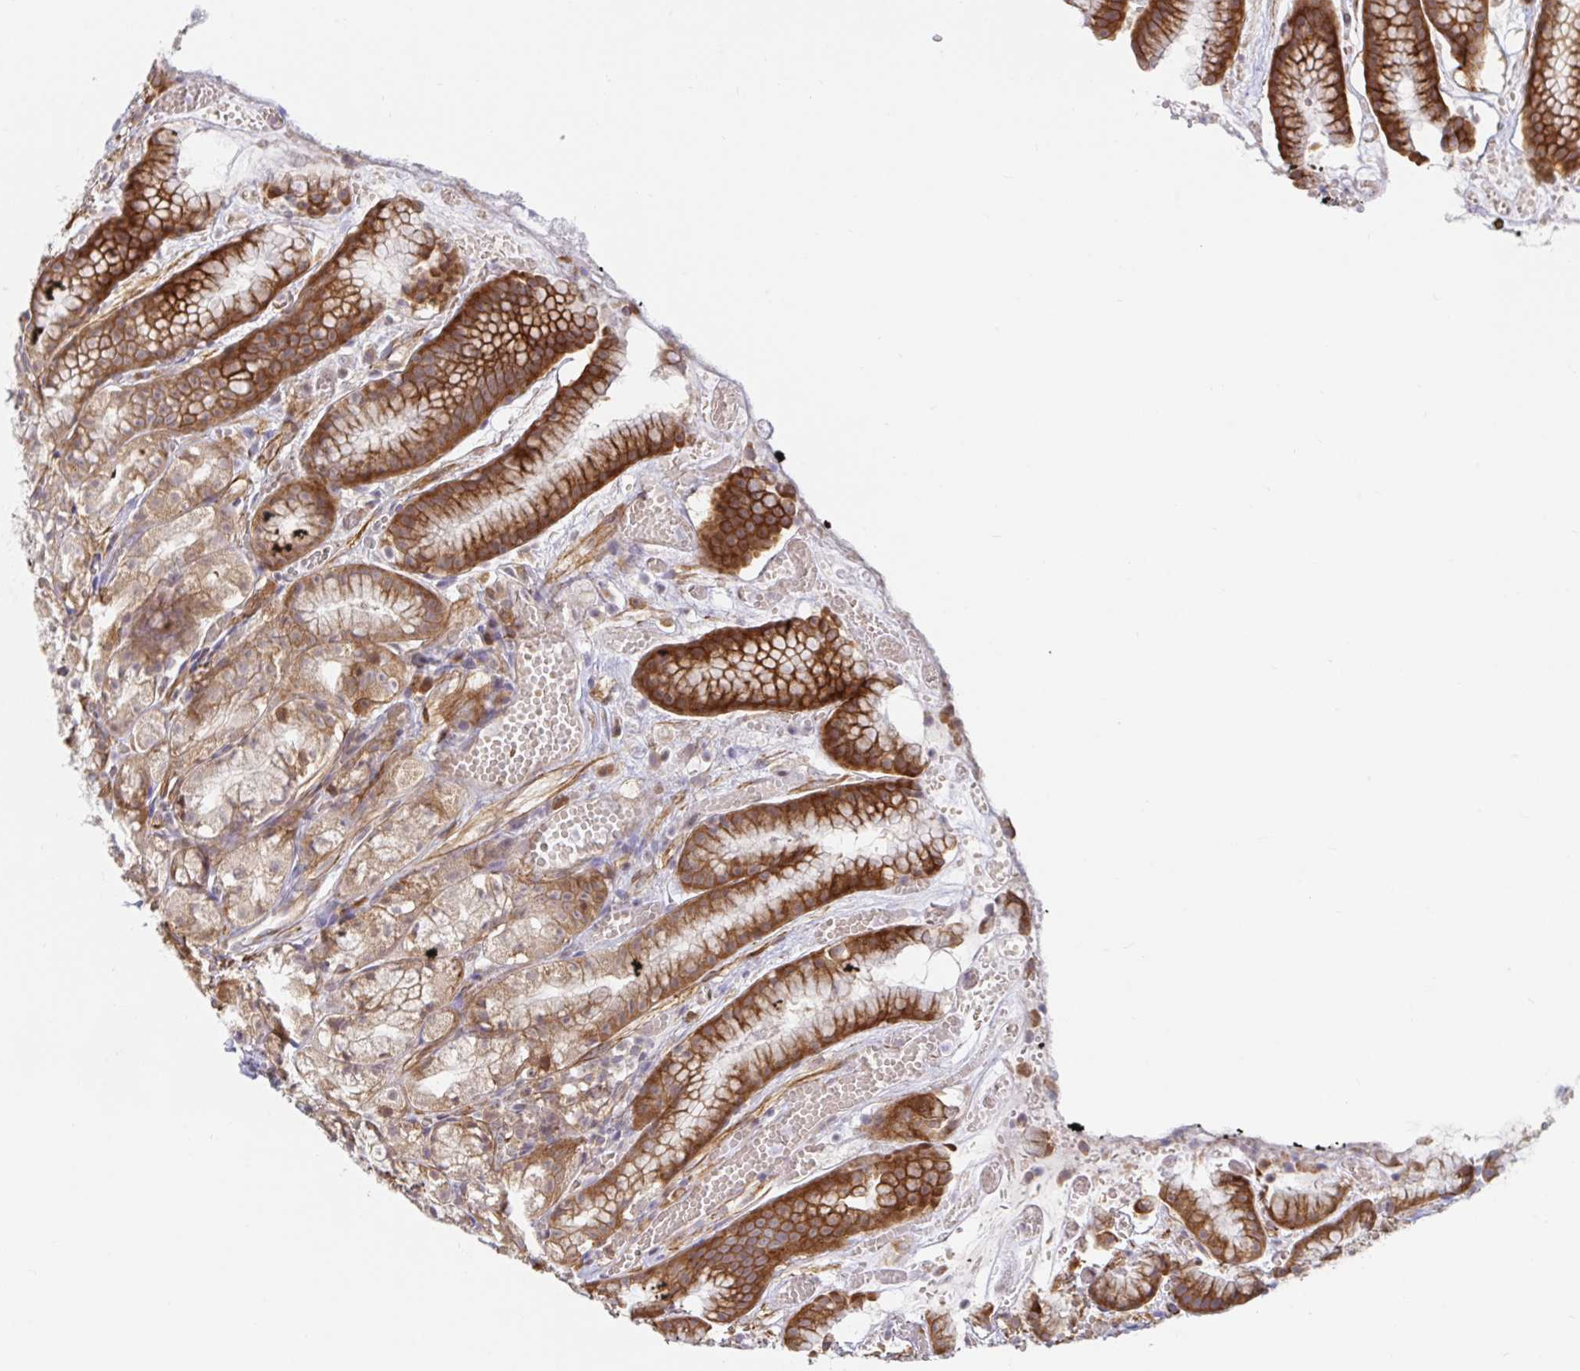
{"staining": {"intensity": "strong", "quantity": ">75%", "location": "cytoplasmic/membranous"}, "tissue": "stomach", "cell_type": "Glandular cells", "image_type": "normal", "snomed": [{"axis": "morphology", "description": "Normal tissue, NOS"}, {"axis": "topography", "description": "Smooth muscle"}, {"axis": "topography", "description": "Stomach"}], "caption": "Benign stomach was stained to show a protein in brown. There is high levels of strong cytoplasmic/membranous positivity in about >75% of glandular cells.", "gene": "LARP1", "patient": {"sex": "male", "age": 70}}